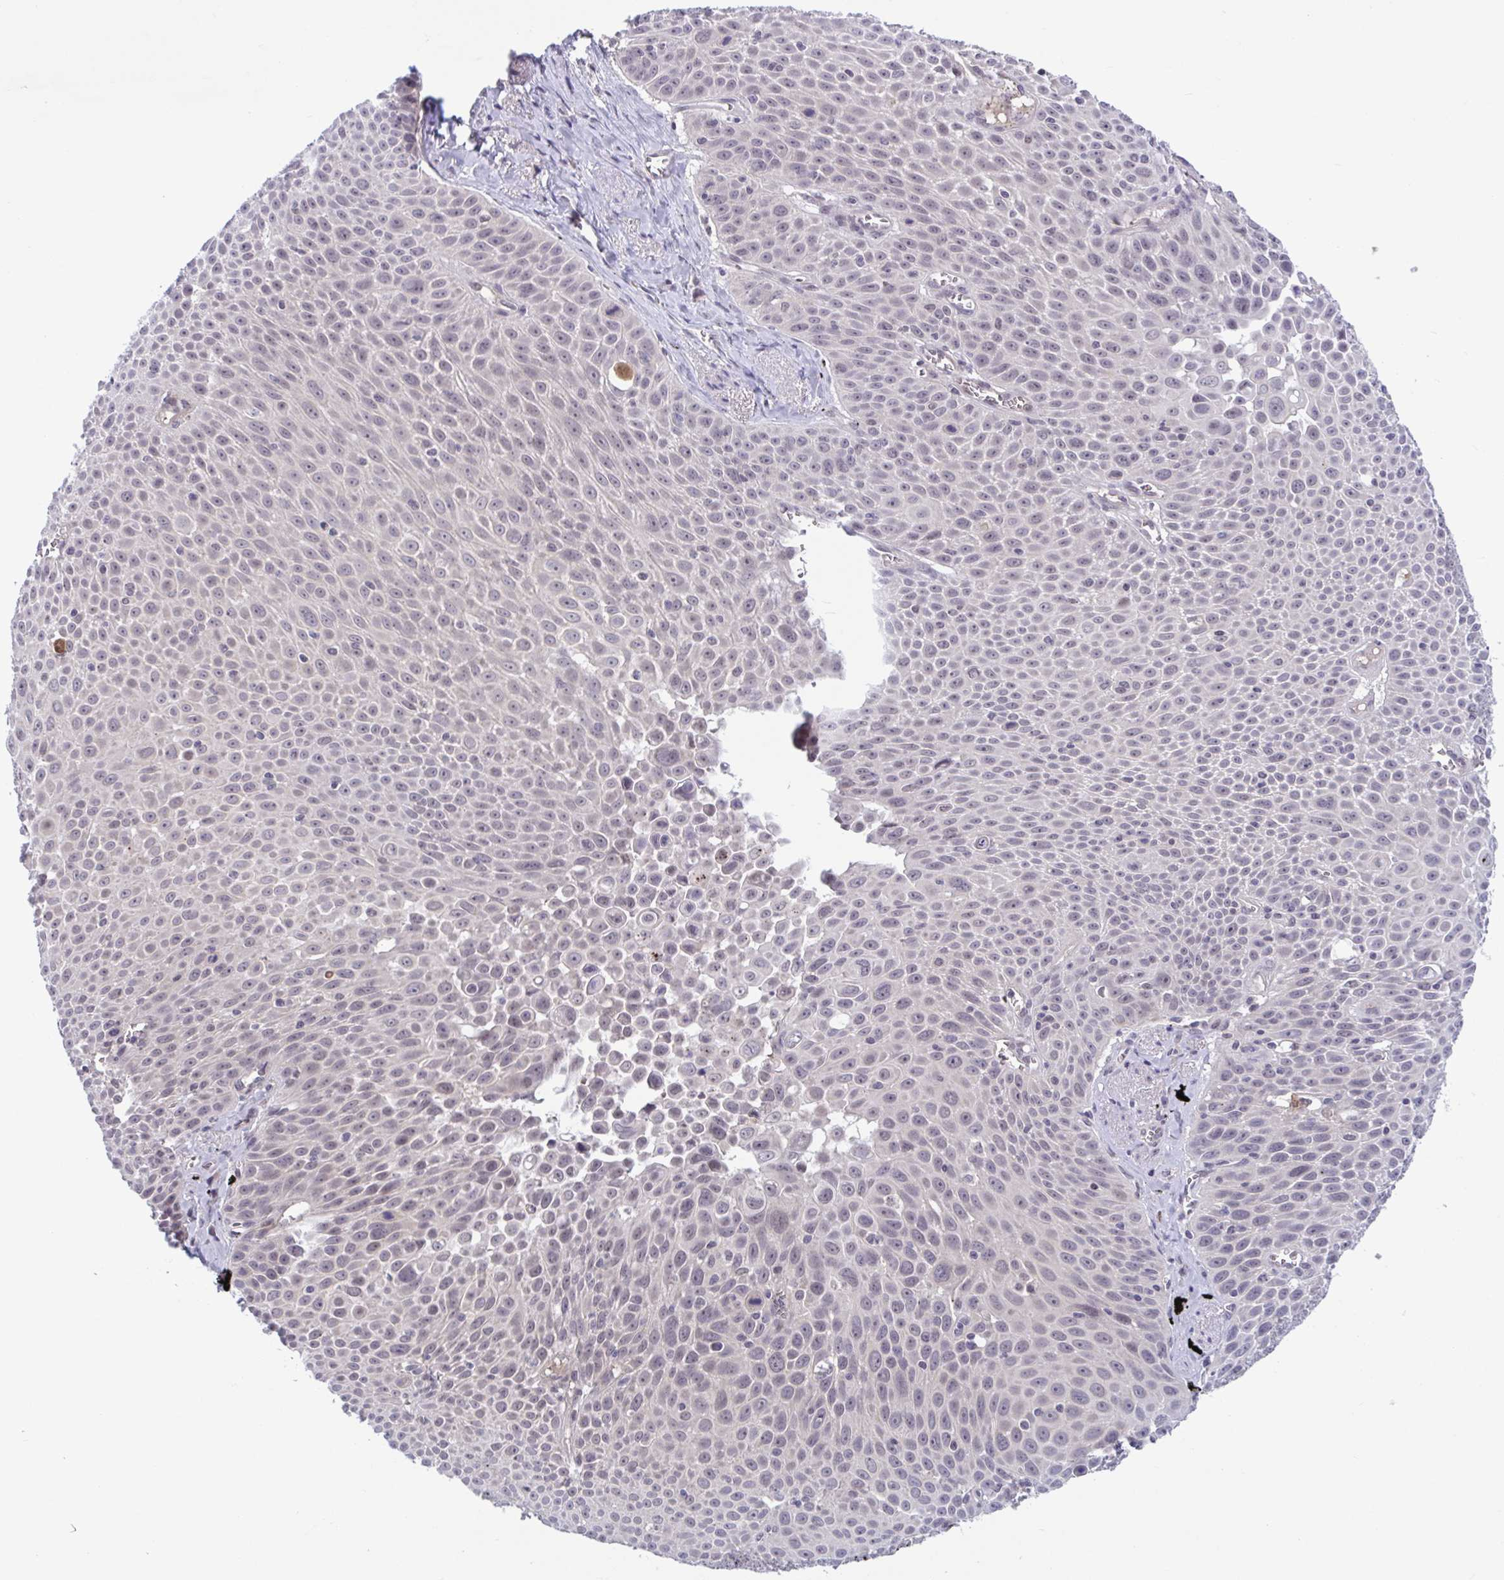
{"staining": {"intensity": "negative", "quantity": "none", "location": "none"}, "tissue": "lung cancer", "cell_type": "Tumor cells", "image_type": "cancer", "snomed": [{"axis": "morphology", "description": "Squamous cell carcinoma, NOS"}, {"axis": "morphology", "description": "Squamous cell carcinoma, metastatic, NOS"}, {"axis": "topography", "description": "Lymph node"}, {"axis": "topography", "description": "Lung"}], "caption": "This is a micrograph of IHC staining of lung cancer (metastatic squamous cell carcinoma), which shows no positivity in tumor cells.", "gene": "TTC7B", "patient": {"sex": "female", "age": 62}}